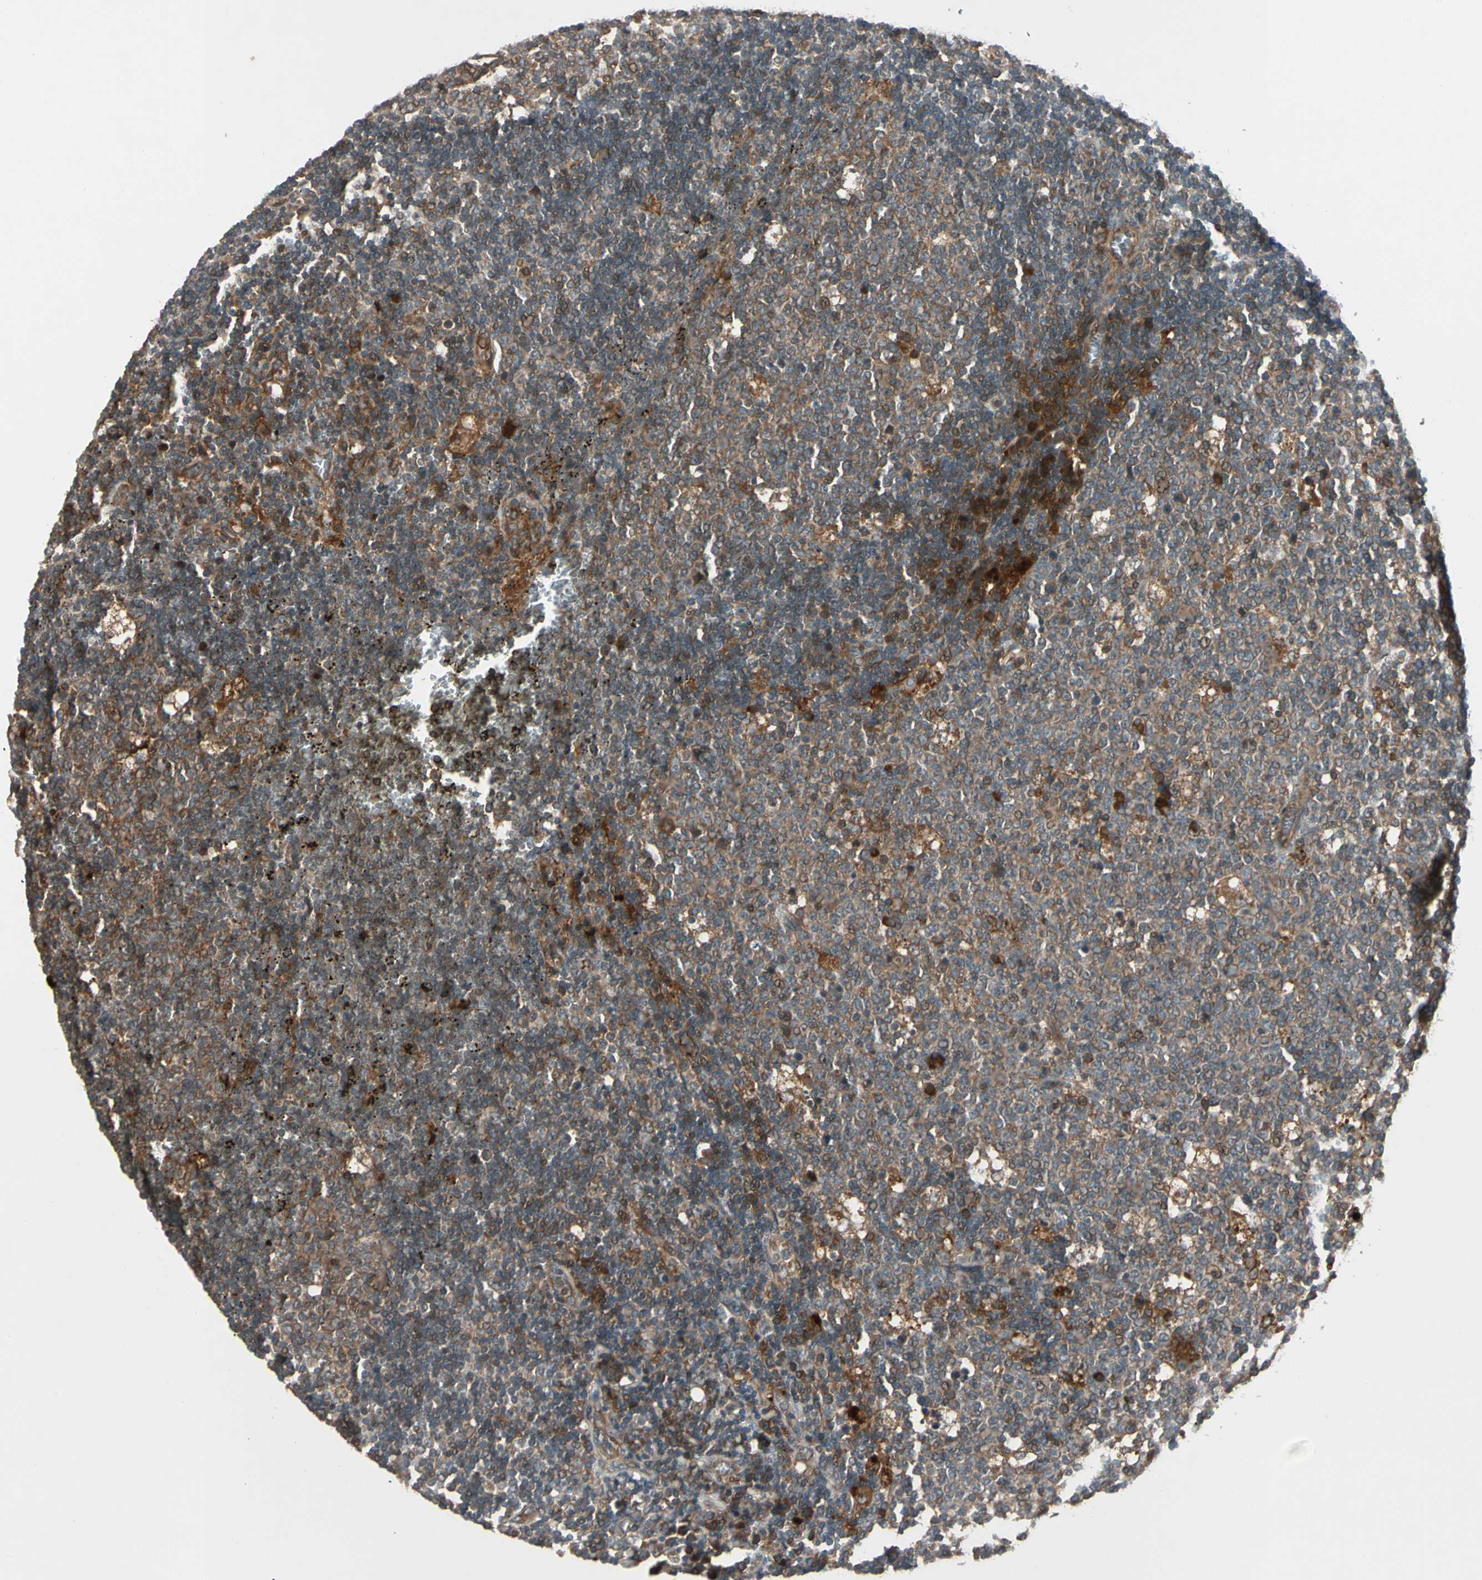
{"staining": {"intensity": "moderate", "quantity": ">75%", "location": "cytoplasmic/membranous"}, "tissue": "lymph node", "cell_type": "Germinal center cells", "image_type": "normal", "snomed": [{"axis": "morphology", "description": "Normal tissue, NOS"}, {"axis": "topography", "description": "Lymph node"}, {"axis": "topography", "description": "Salivary gland"}], "caption": "Immunohistochemistry image of normal lymph node stained for a protein (brown), which displays medium levels of moderate cytoplasmic/membranous positivity in about >75% of germinal center cells.", "gene": "ACVR1C", "patient": {"sex": "male", "age": 8}}